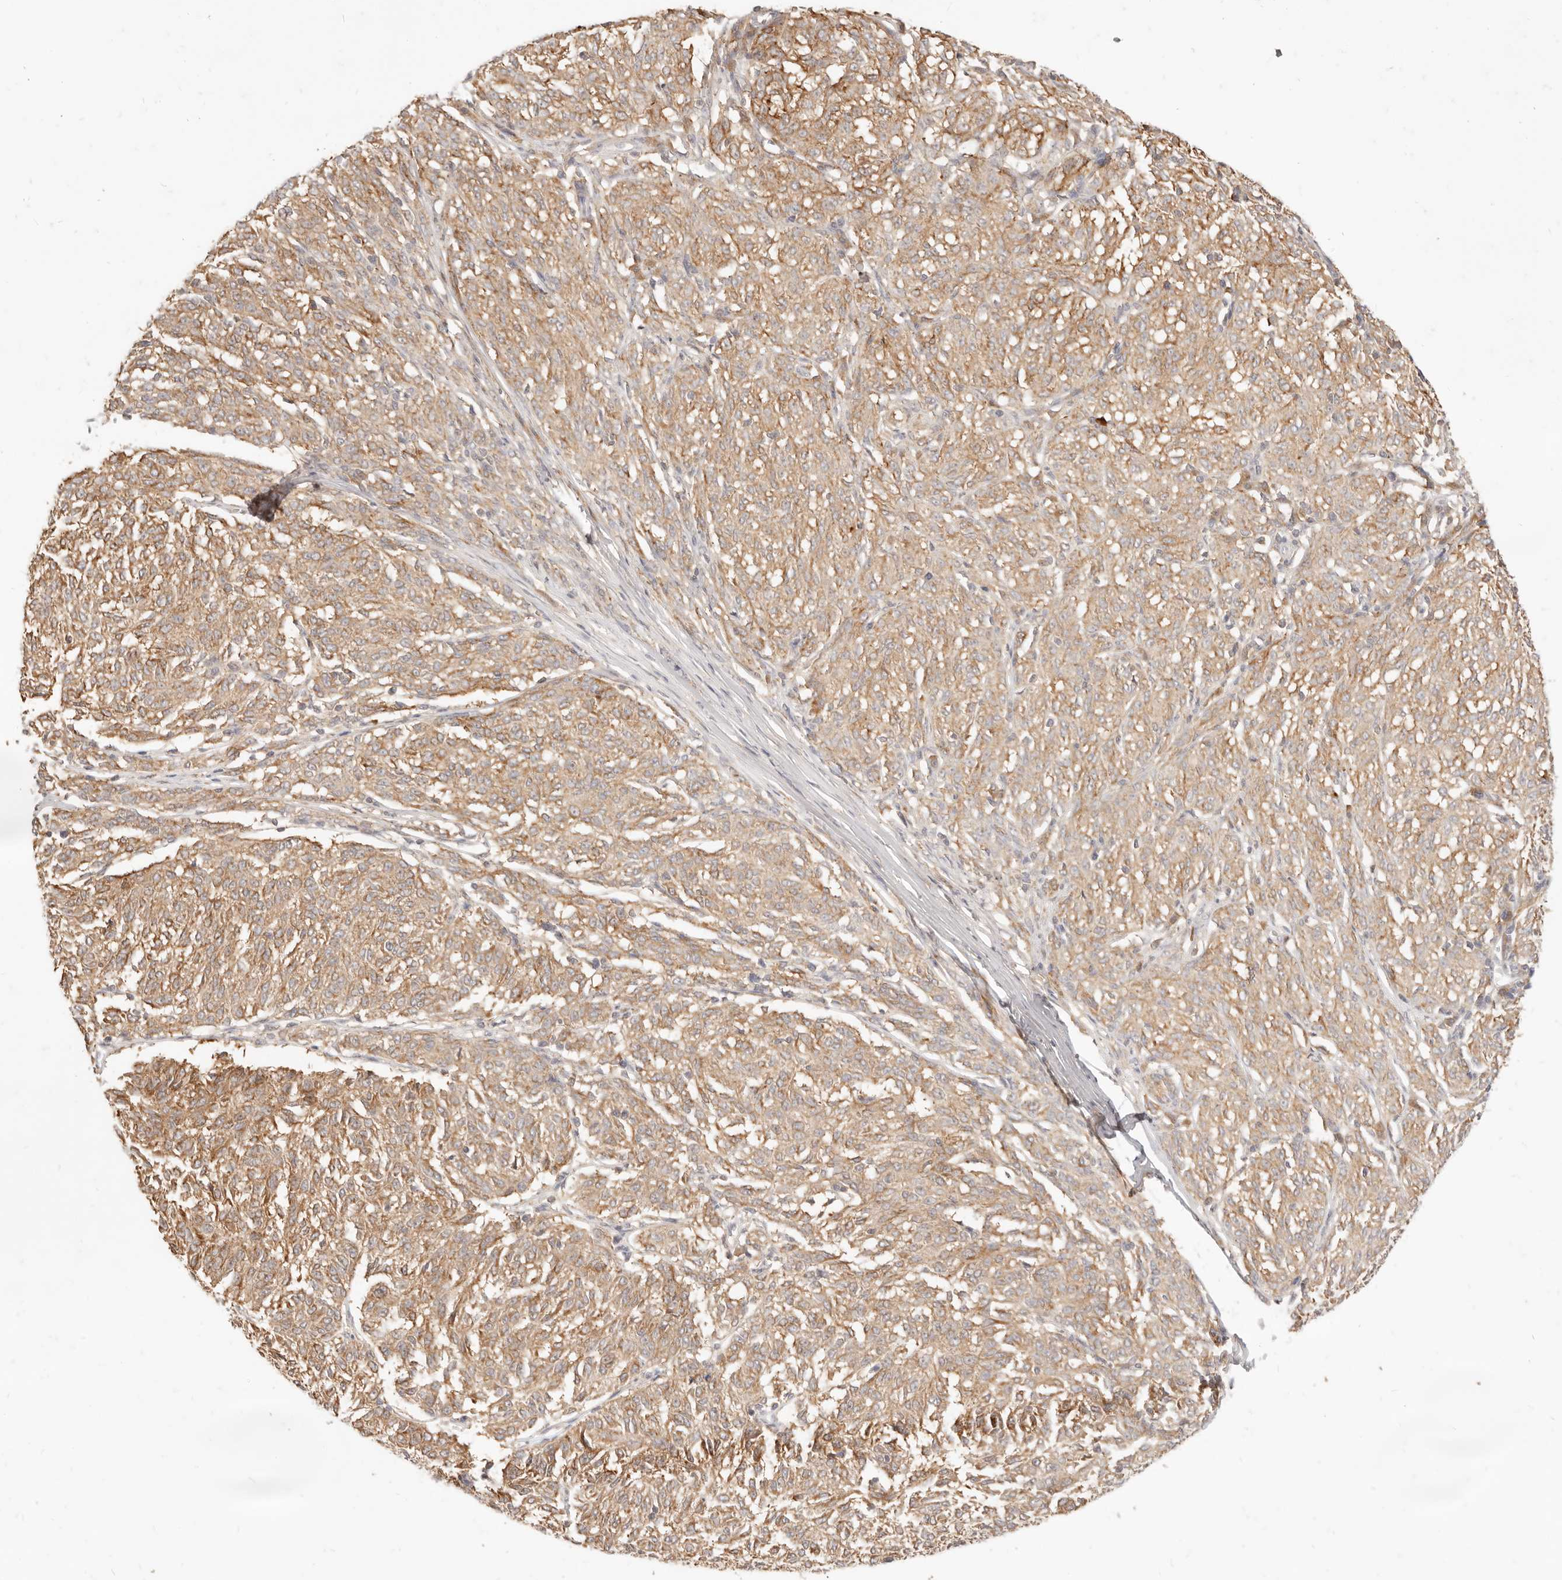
{"staining": {"intensity": "weak", "quantity": ">75%", "location": "cytoplasmic/membranous"}, "tissue": "melanoma", "cell_type": "Tumor cells", "image_type": "cancer", "snomed": [{"axis": "morphology", "description": "Malignant melanoma, NOS"}, {"axis": "topography", "description": "Skin"}], "caption": "Protein expression analysis of malignant melanoma exhibits weak cytoplasmic/membranous positivity in about >75% of tumor cells.", "gene": "TMTC2", "patient": {"sex": "female", "age": 72}}